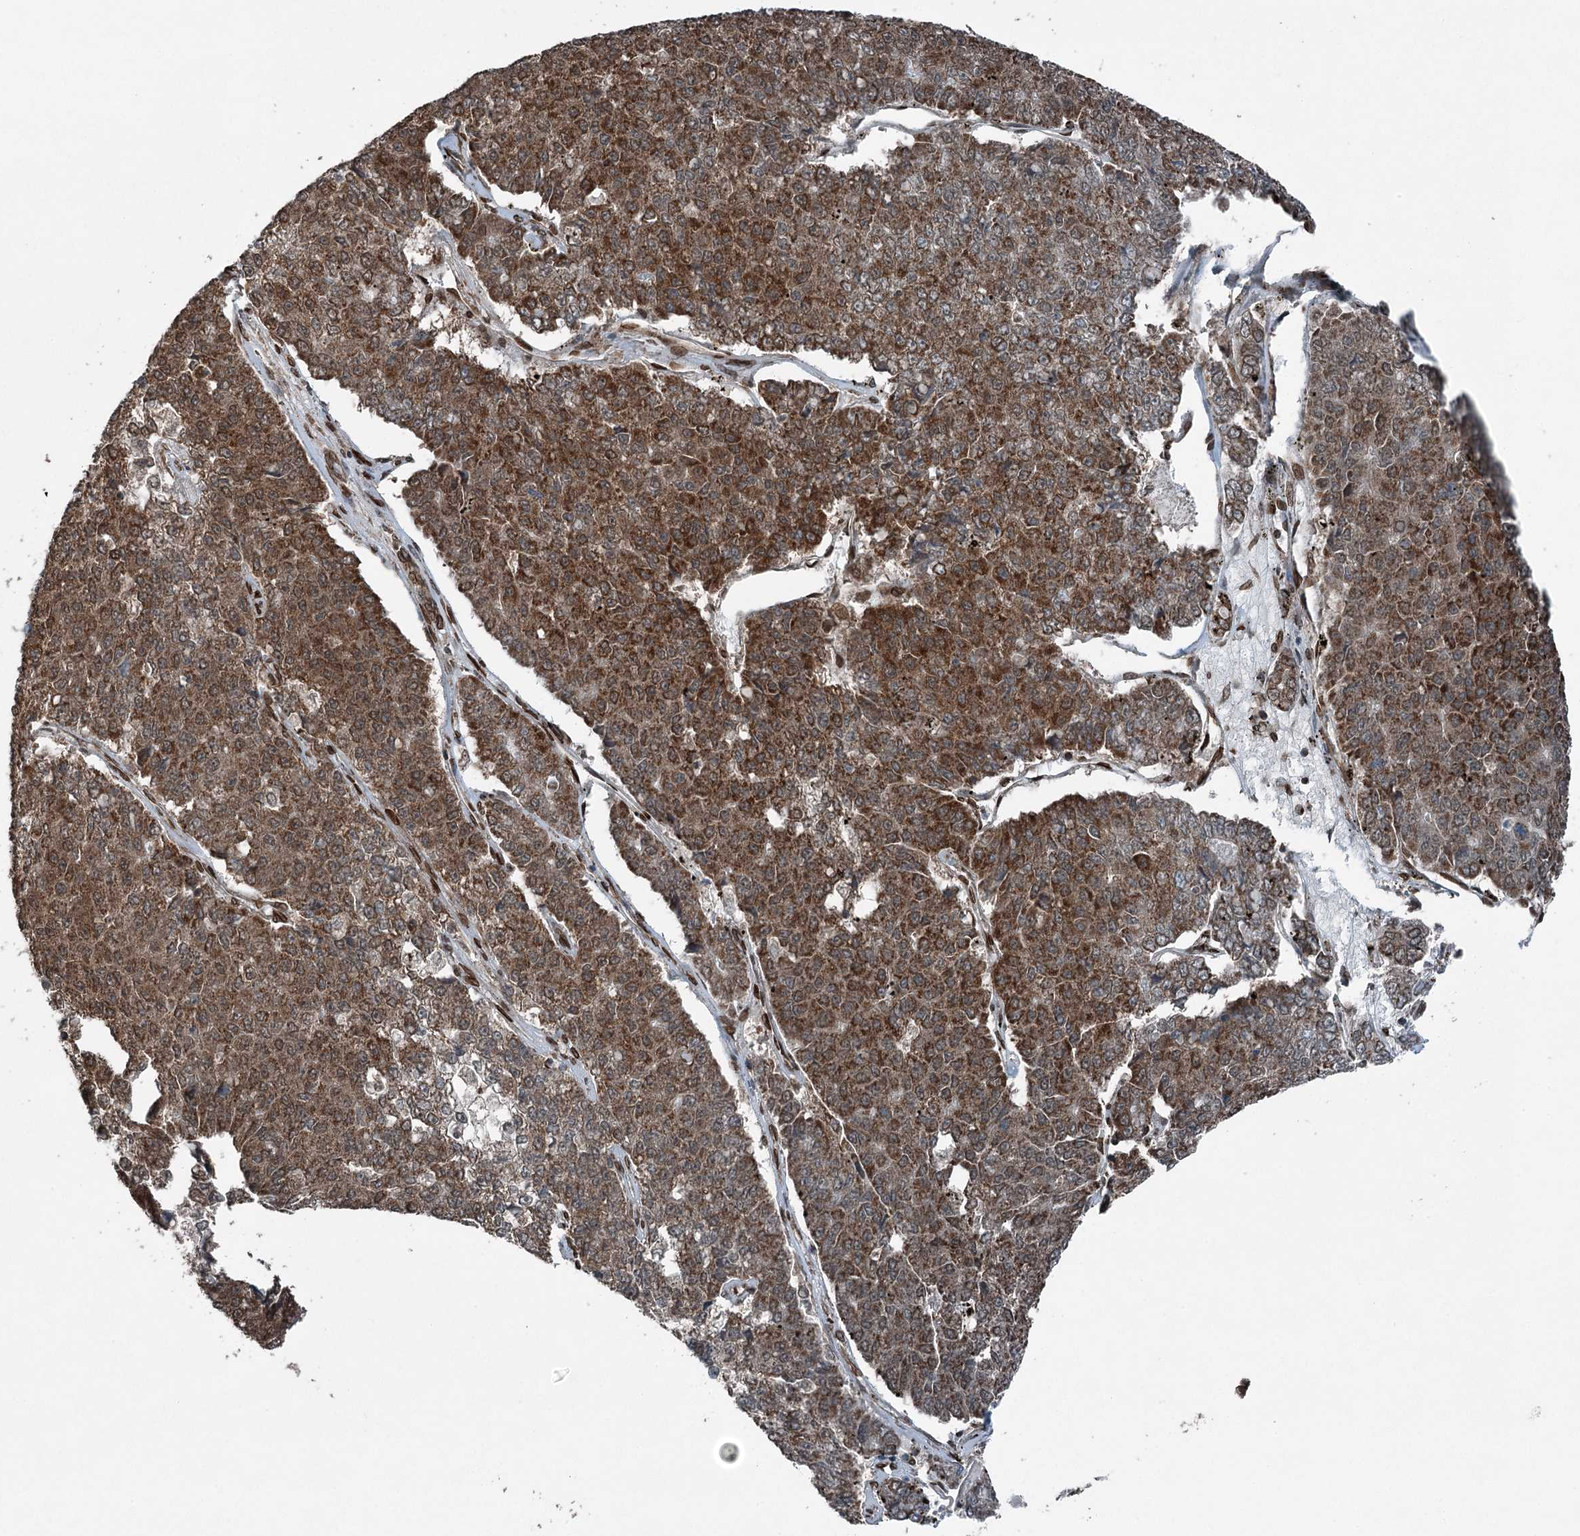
{"staining": {"intensity": "strong", "quantity": ">75%", "location": "cytoplasmic/membranous"}, "tissue": "pancreatic cancer", "cell_type": "Tumor cells", "image_type": "cancer", "snomed": [{"axis": "morphology", "description": "Adenocarcinoma, NOS"}, {"axis": "topography", "description": "Pancreas"}], "caption": "The histopathology image displays immunohistochemical staining of pancreatic adenocarcinoma. There is strong cytoplasmic/membranous expression is appreciated in about >75% of tumor cells.", "gene": "BCKDHA", "patient": {"sex": "male", "age": 50}}